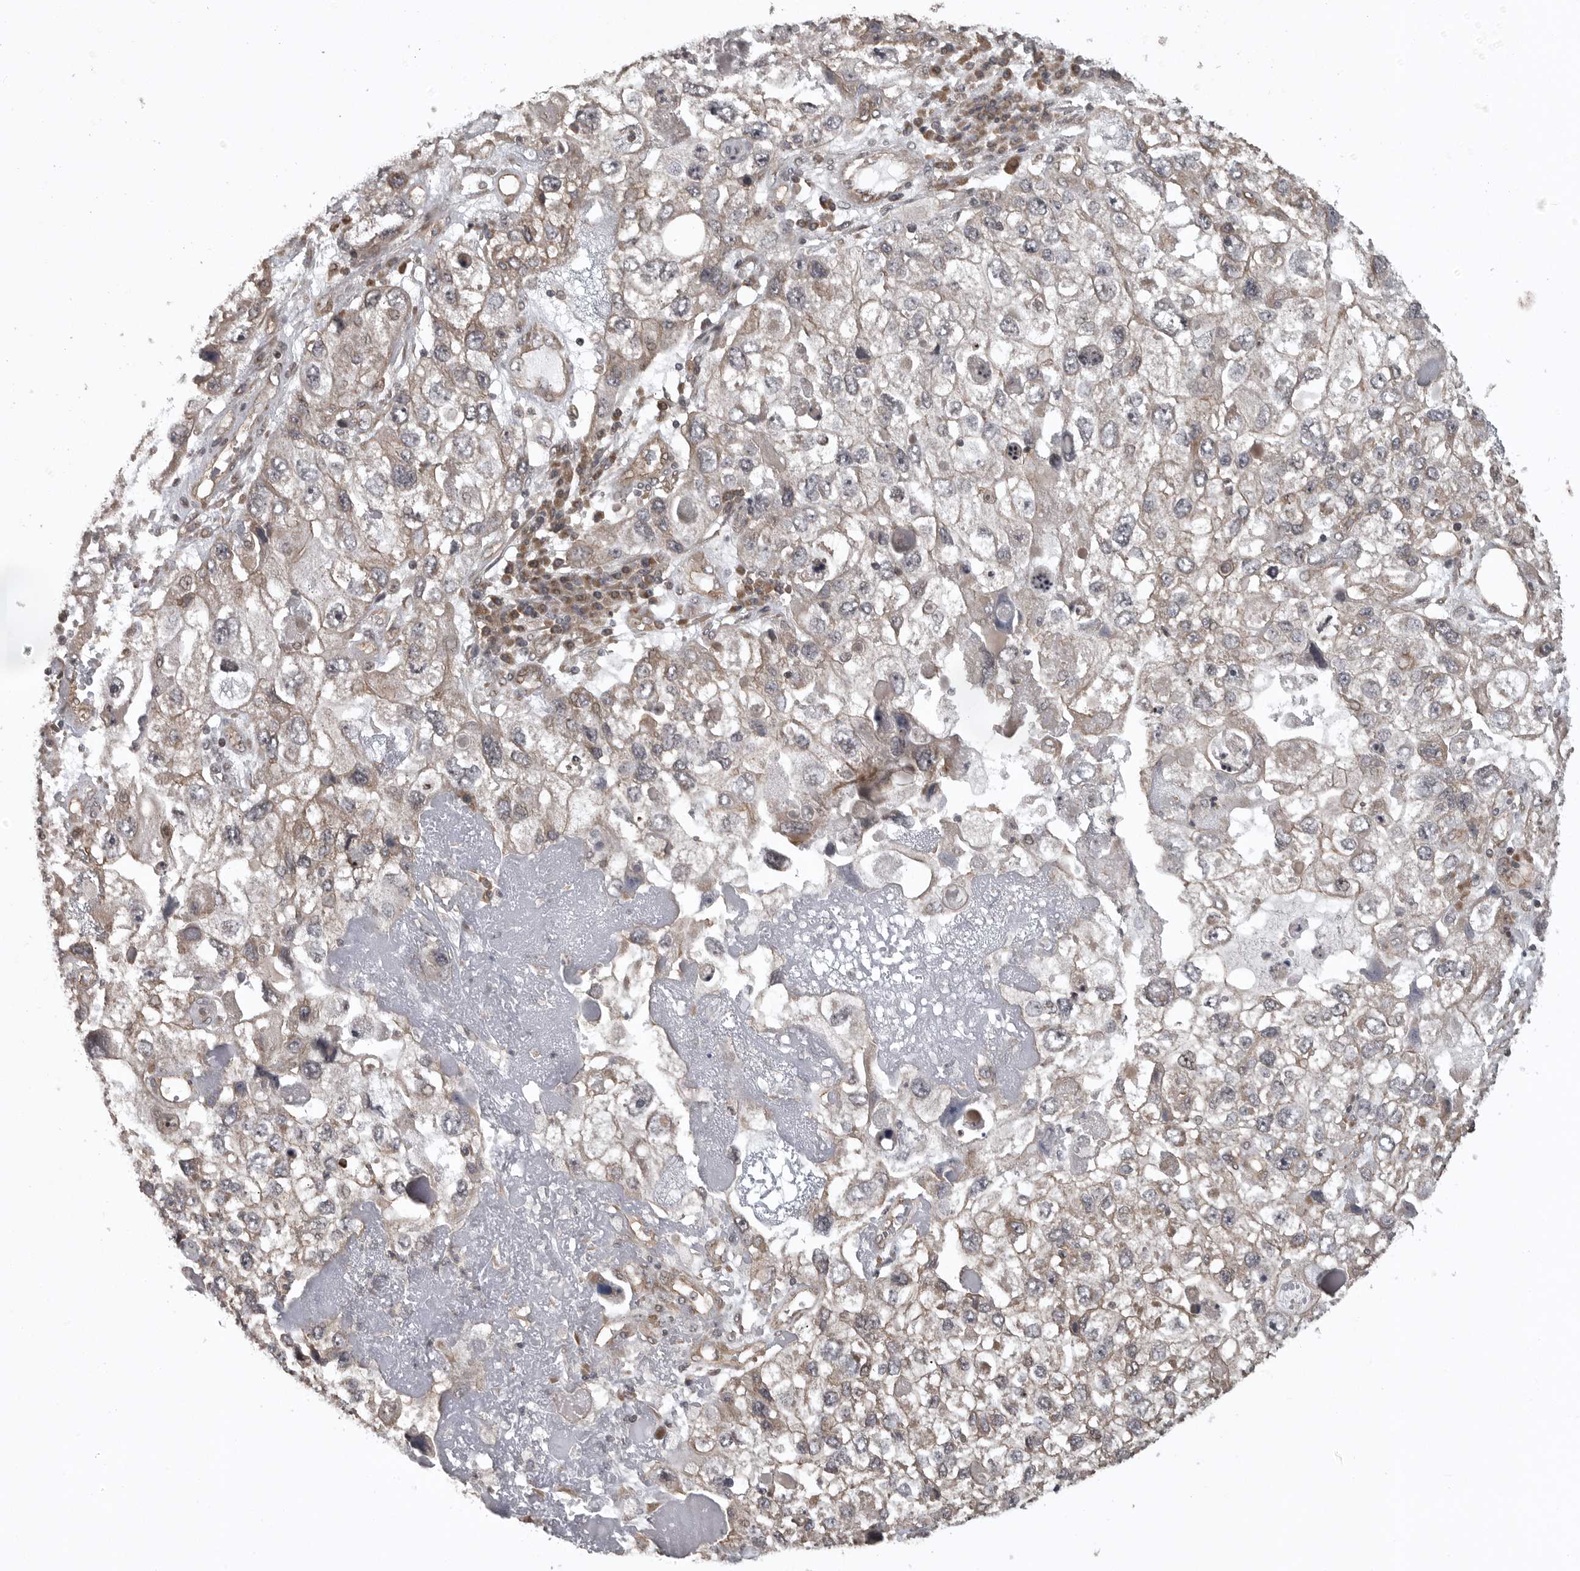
{"staining": {"intensity": "negative", "quantity": "none", "location": "none"}, "tissue": "endometrial cancer", "cell_type": "Tumor cells", "image_type": "cancer", "snomed": [{"axis": "morphology", "description": "Adenocarcinoma, NOS"}, {"axis": "topography", "description": "Endometrium"}], "caption": "This is an immunohistochemistry histopathology image of human adenocarcinoma (endometrial). There is no staining in tumor cells.", "gene": "DNAJC8", "patient": {"sex": "female", "age": 49}}